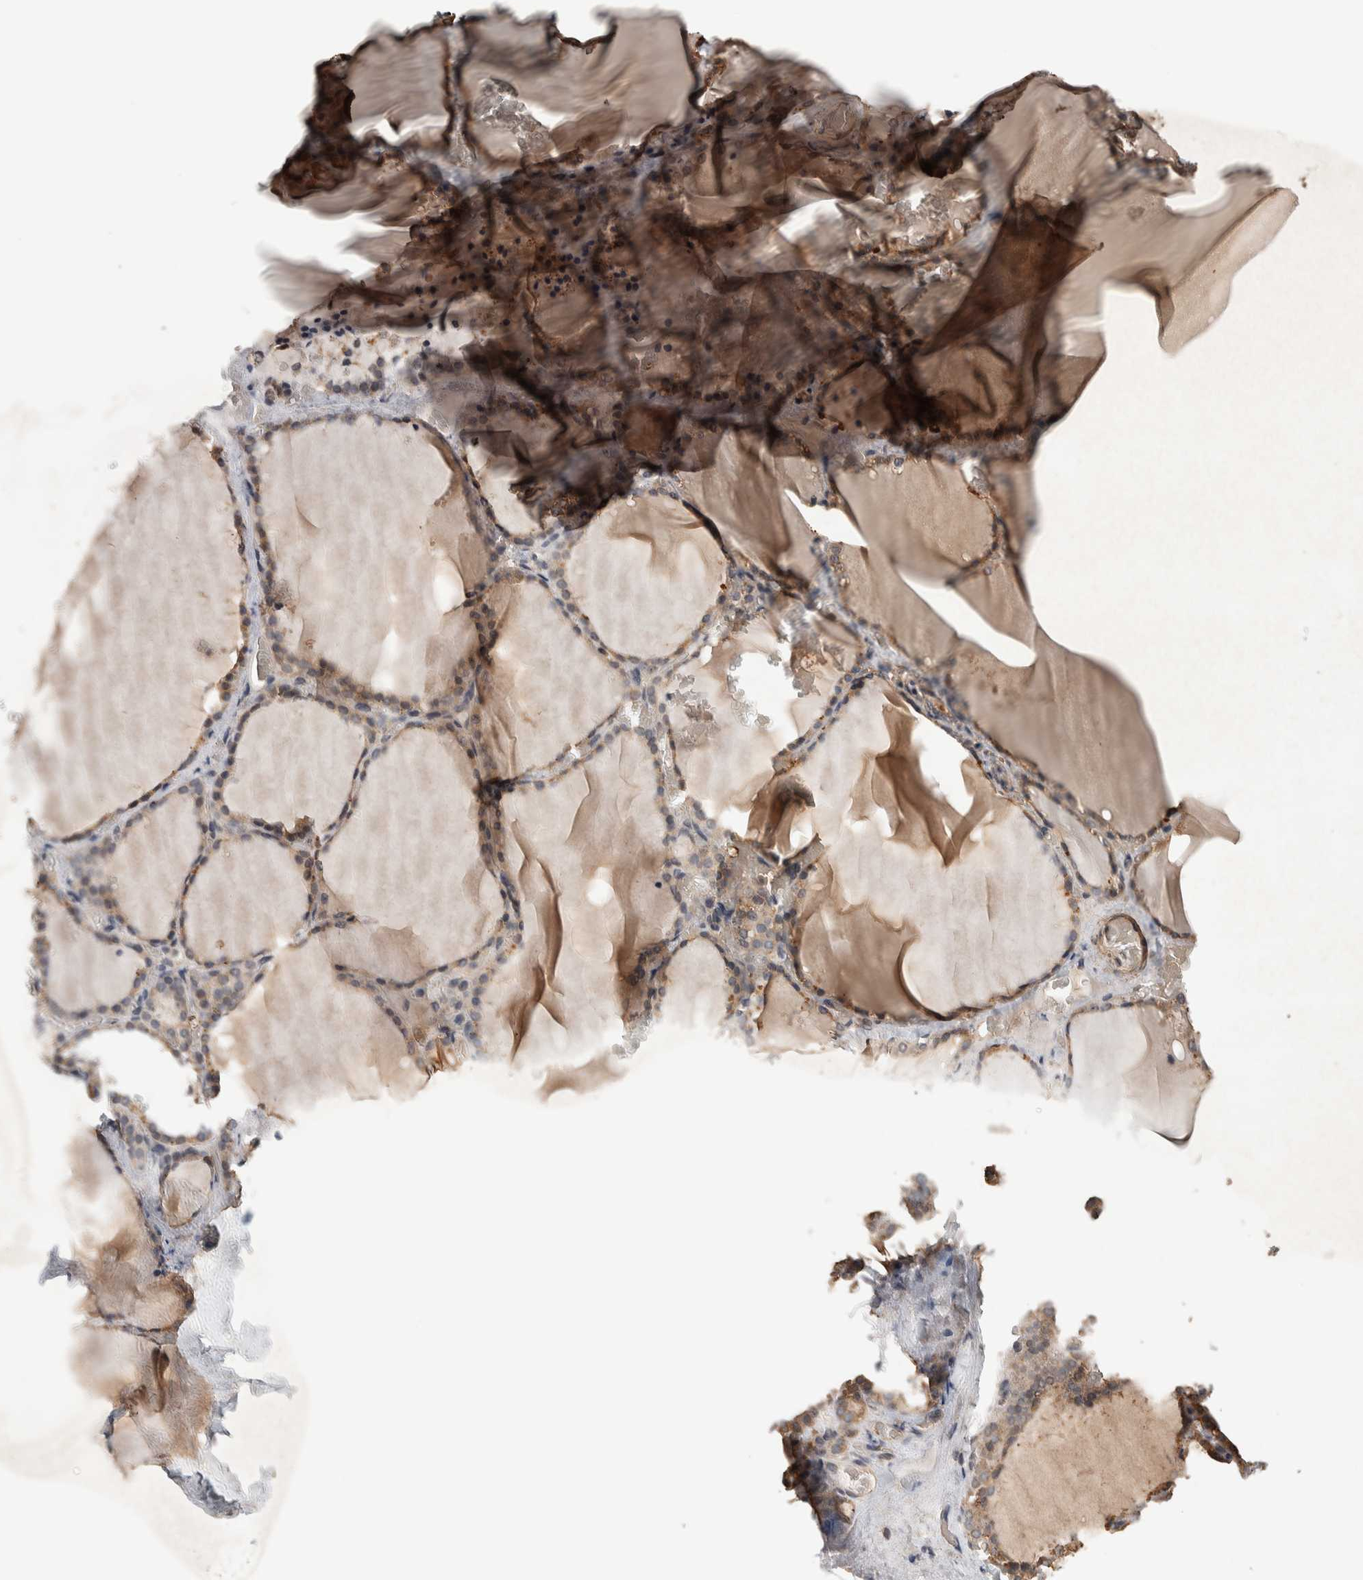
{"staining": {"intensity": "moderate", "quantity": ">75%", "location": "cytoplasmic/membranous,nuclear"}, "tissue": "thyroid gland", "cell_type": "Glandular cells", "image_type": "normal", "snomed": [{"axis": "morphology", "description": "Normal tissue, NOS"}, {"axis": "topography", "description": "Thyroid gland"}], "caption": "High-magnification brightfield microscopy of unremarkable thyroid gland stained with DAB (3,3'-diaminobenzidine) (brown) and counterstained with hematoxylin (blue). glandular cells exhibit moderate cytoplasmic/membranous,nuclear positivity is seen in about>75% of cells.", "gene": "DVL2", "patient": {"sex": "female", "age": 22}}